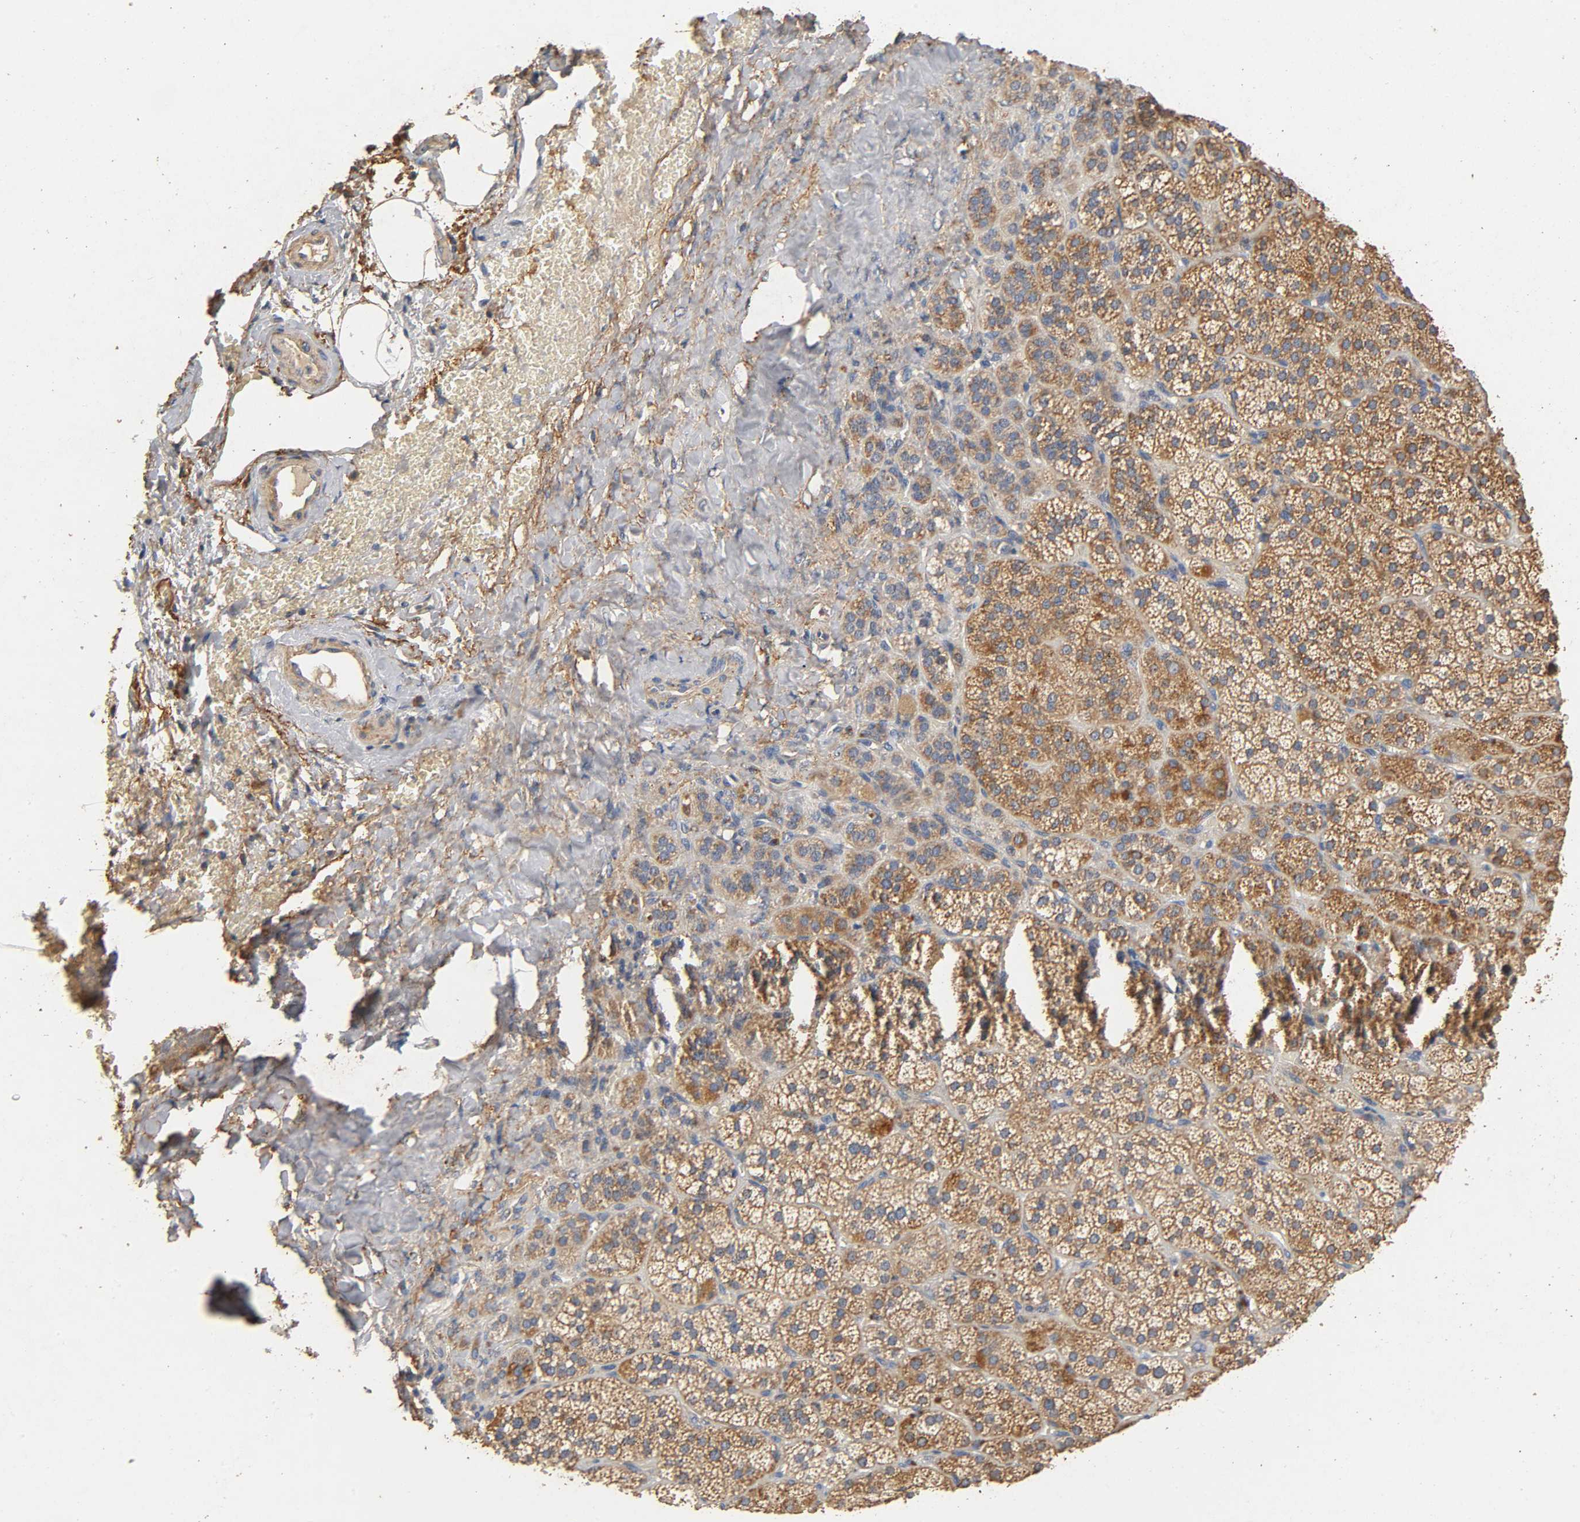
{"staining": {"intensity": "moderate", "quantity": ">75%", "location": "cytoplasmic/membranous"}, "tissue": "adrenal gland", "cell_type": "Glandular cells", "image_type": "normal", "snomed": [{"axis": "morphology", "description": "Normal tissue, NOS"}, {"axis": "topography", "description": "Adrenal gland"}], "caption": "There is medium levels of moderate cytoplasmic/membranous positivity in glandular cells of benign adrenal gland, as demonstrated by immunohistochemical staining (brown color).", "gene": "NDUFS3", "patient": {"sex": "female", "age": 71}}